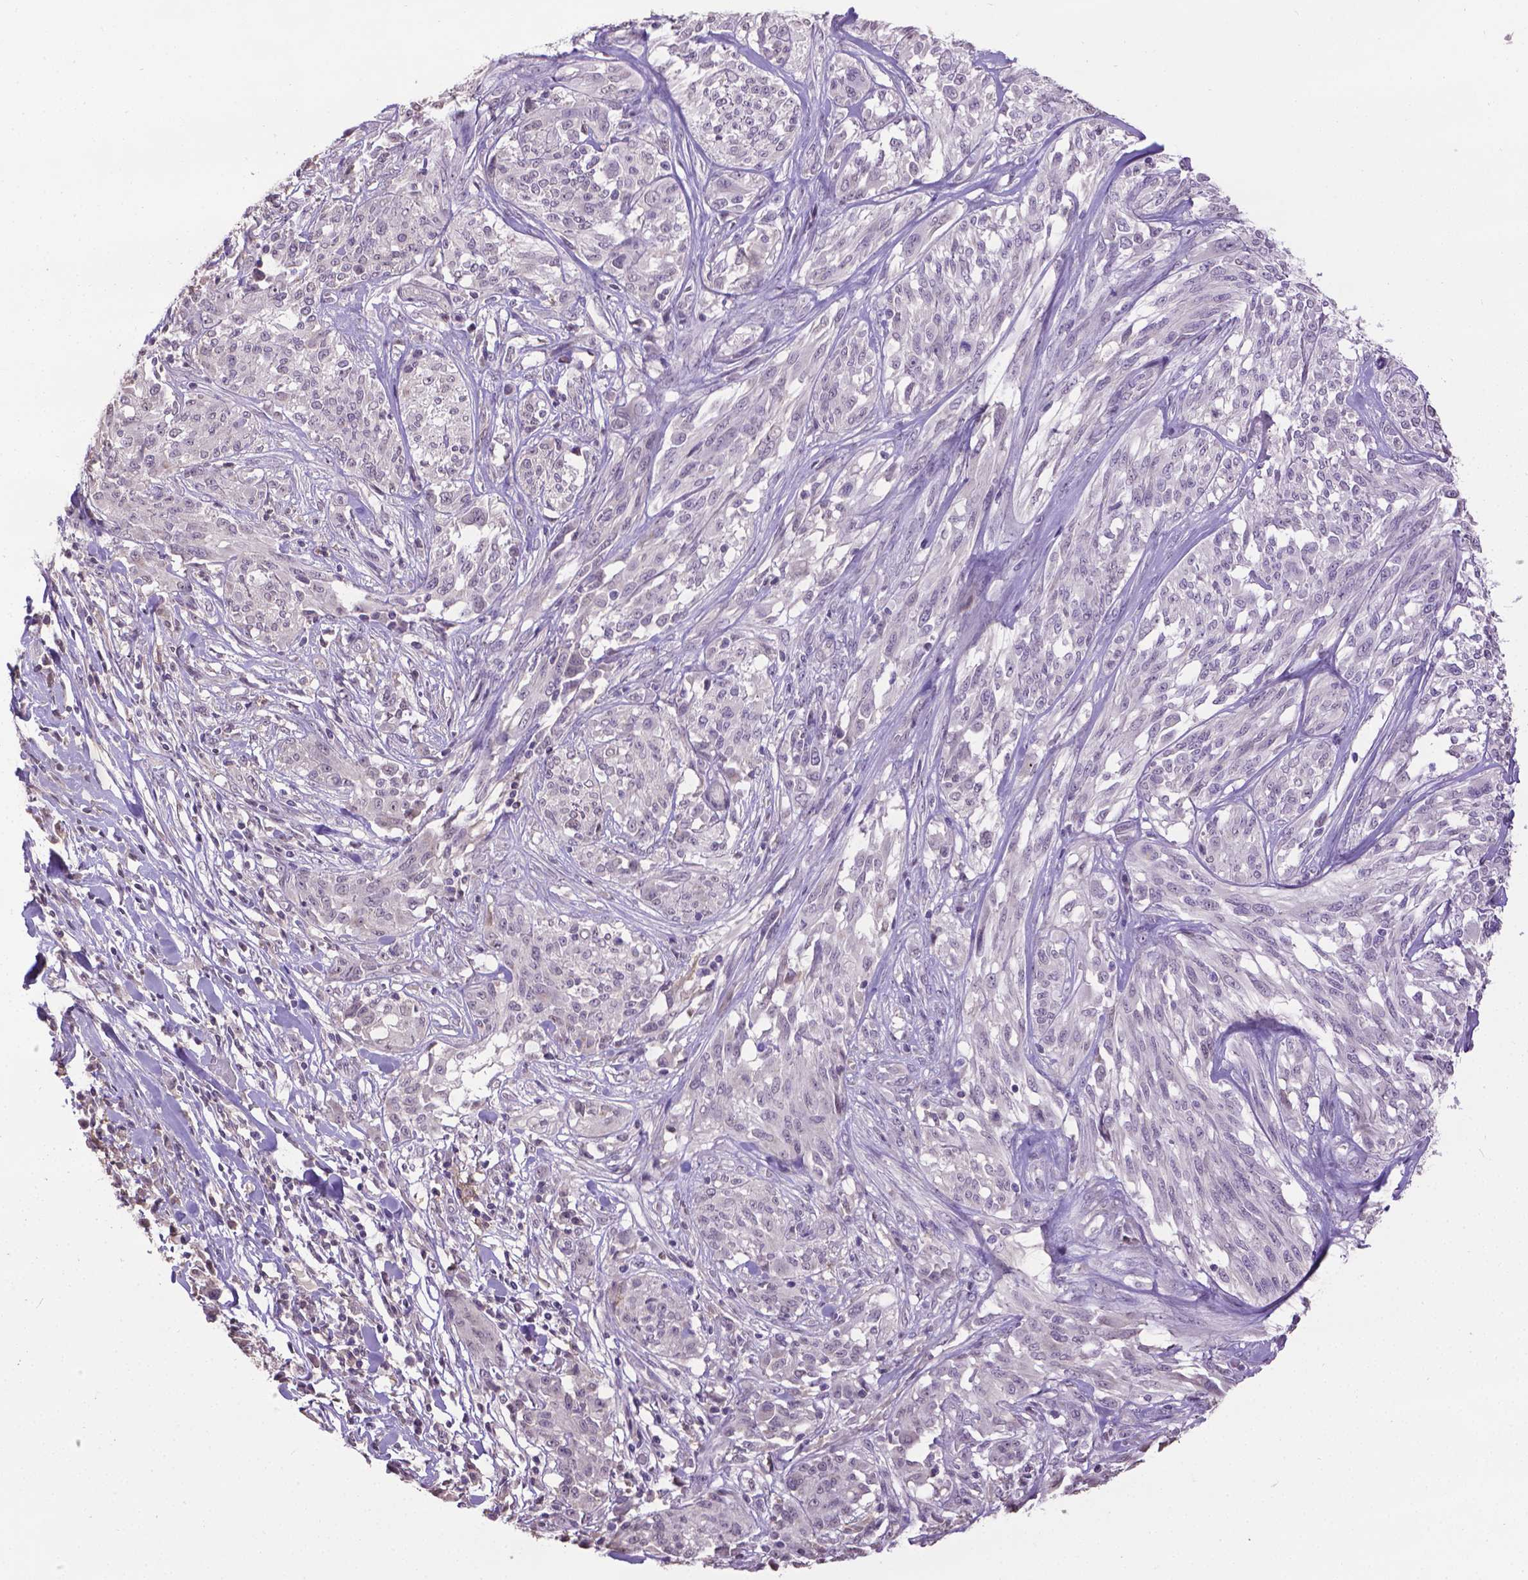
{"staining": {"intensity": "negative", "quantity": "none", "location": "none"}, "tissue": "melanoma", "cell_type": "Tumor cells", "image_type": "cancer", "snomed": [{"axis": "morphology", "description": "Malignant melanoma, NOS"}, {"axis": "topography", "description": "Skin"}], "caption": "This is an immunohistochemistry (IHC) photomicrograph of human malignant melanoma. There is no expression in tumor cells.", "gene": "CPM", "patient": {"sex": "female", "age": 91}}